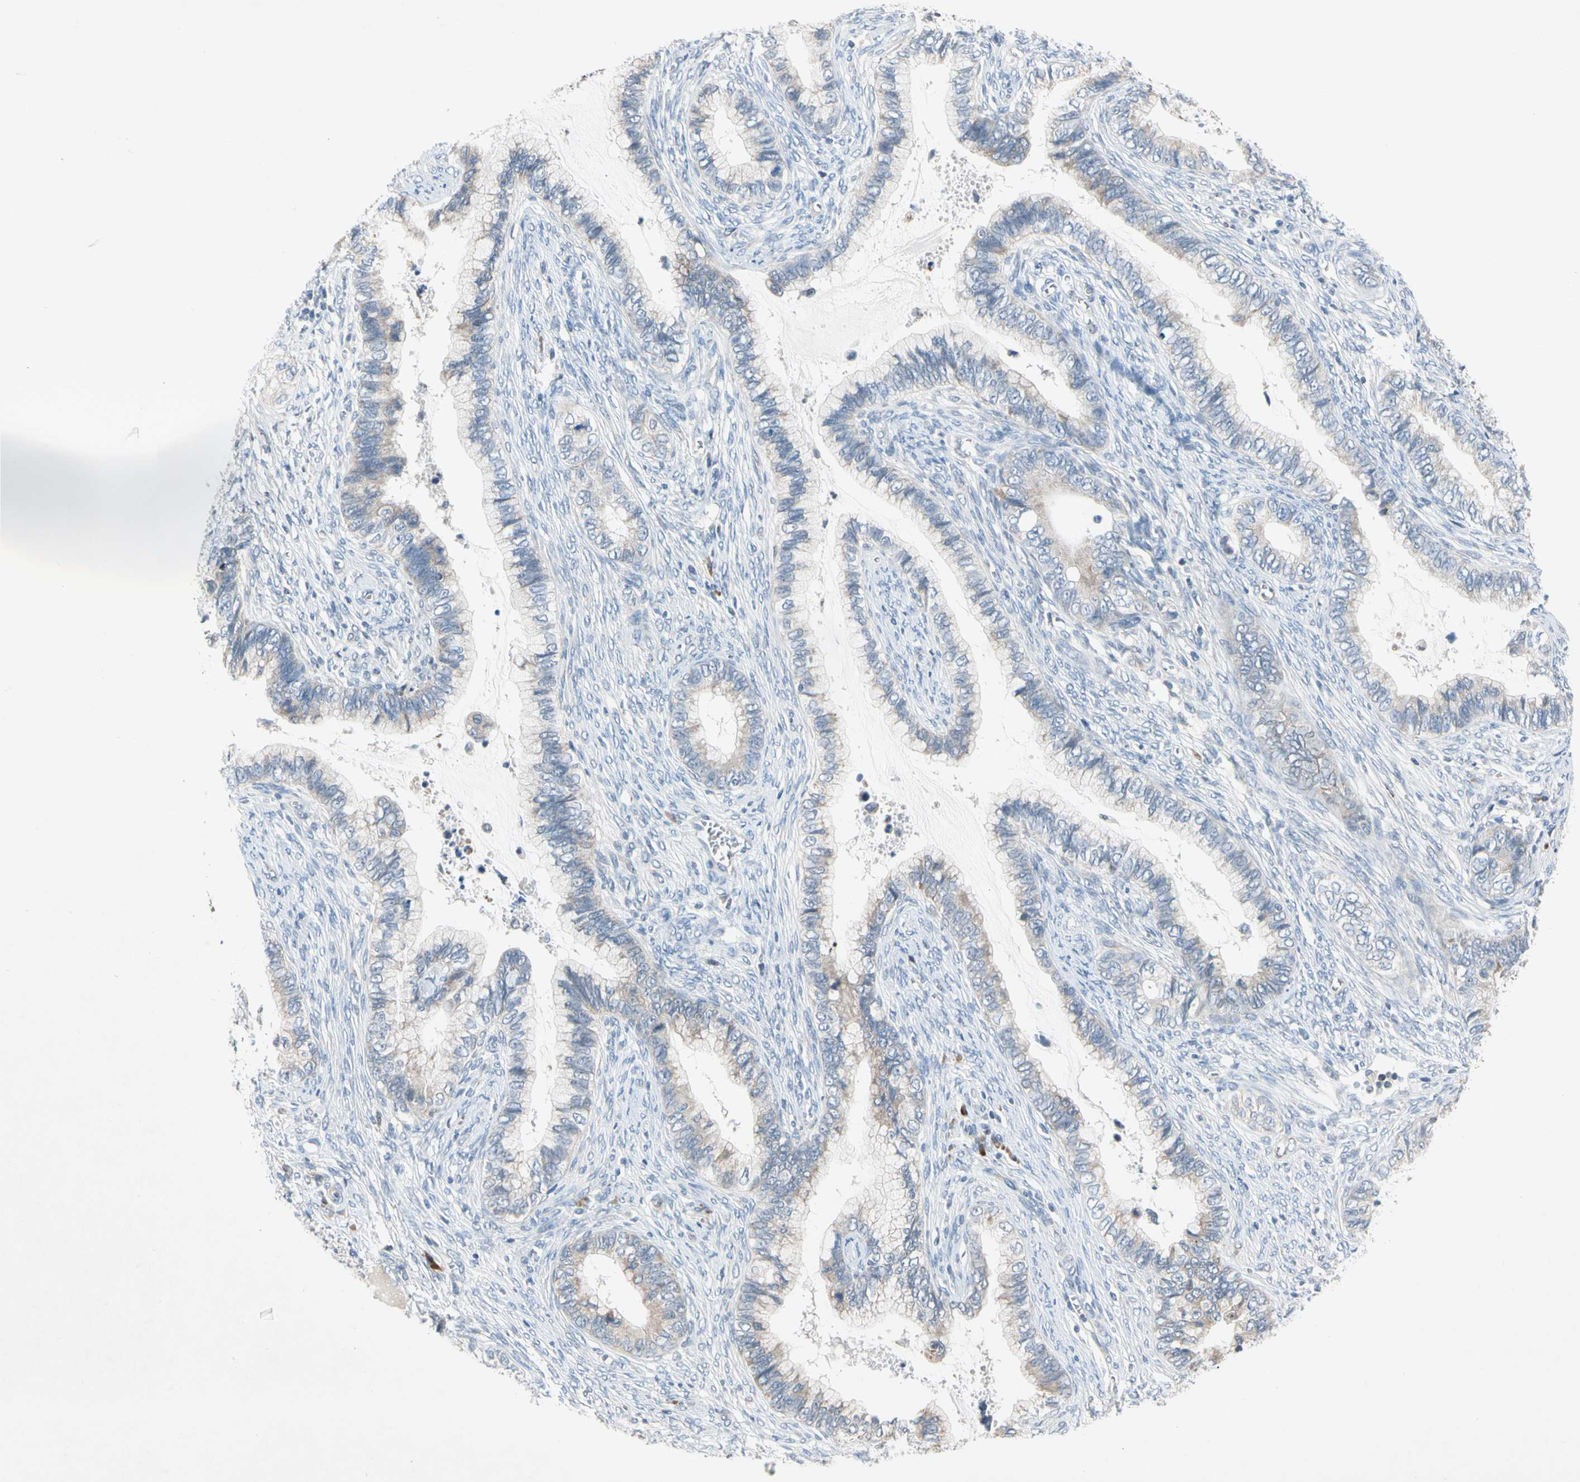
{"staining": {"intensity": "weak", "quantity": "25%-75%", "location": "cytoplasmic/membranous"}, "tissue": "cervical cancer", "cell_type": "Tumor cells", "image_type": "cancer", "snomed": [{"axis": "morphology", "description": "Adenocarcinoma, NOS"}, {"axis": "topography", "description": "Cervix"}], "caption": "Immunohistochemistry staining of cervical cancer, which demonstrates low levels of weak cytoplasmic/membranous positivity in approximately 25%-75% of tumor cells indicating weak cytoplasmic/membranous protein expression. The staining was performed using DAB (brown) for protein detection and nuclei were counterstained in hematoxylin (blue).", "gene": "MARK1", "patient": {"sex": "female", "age": 44}}